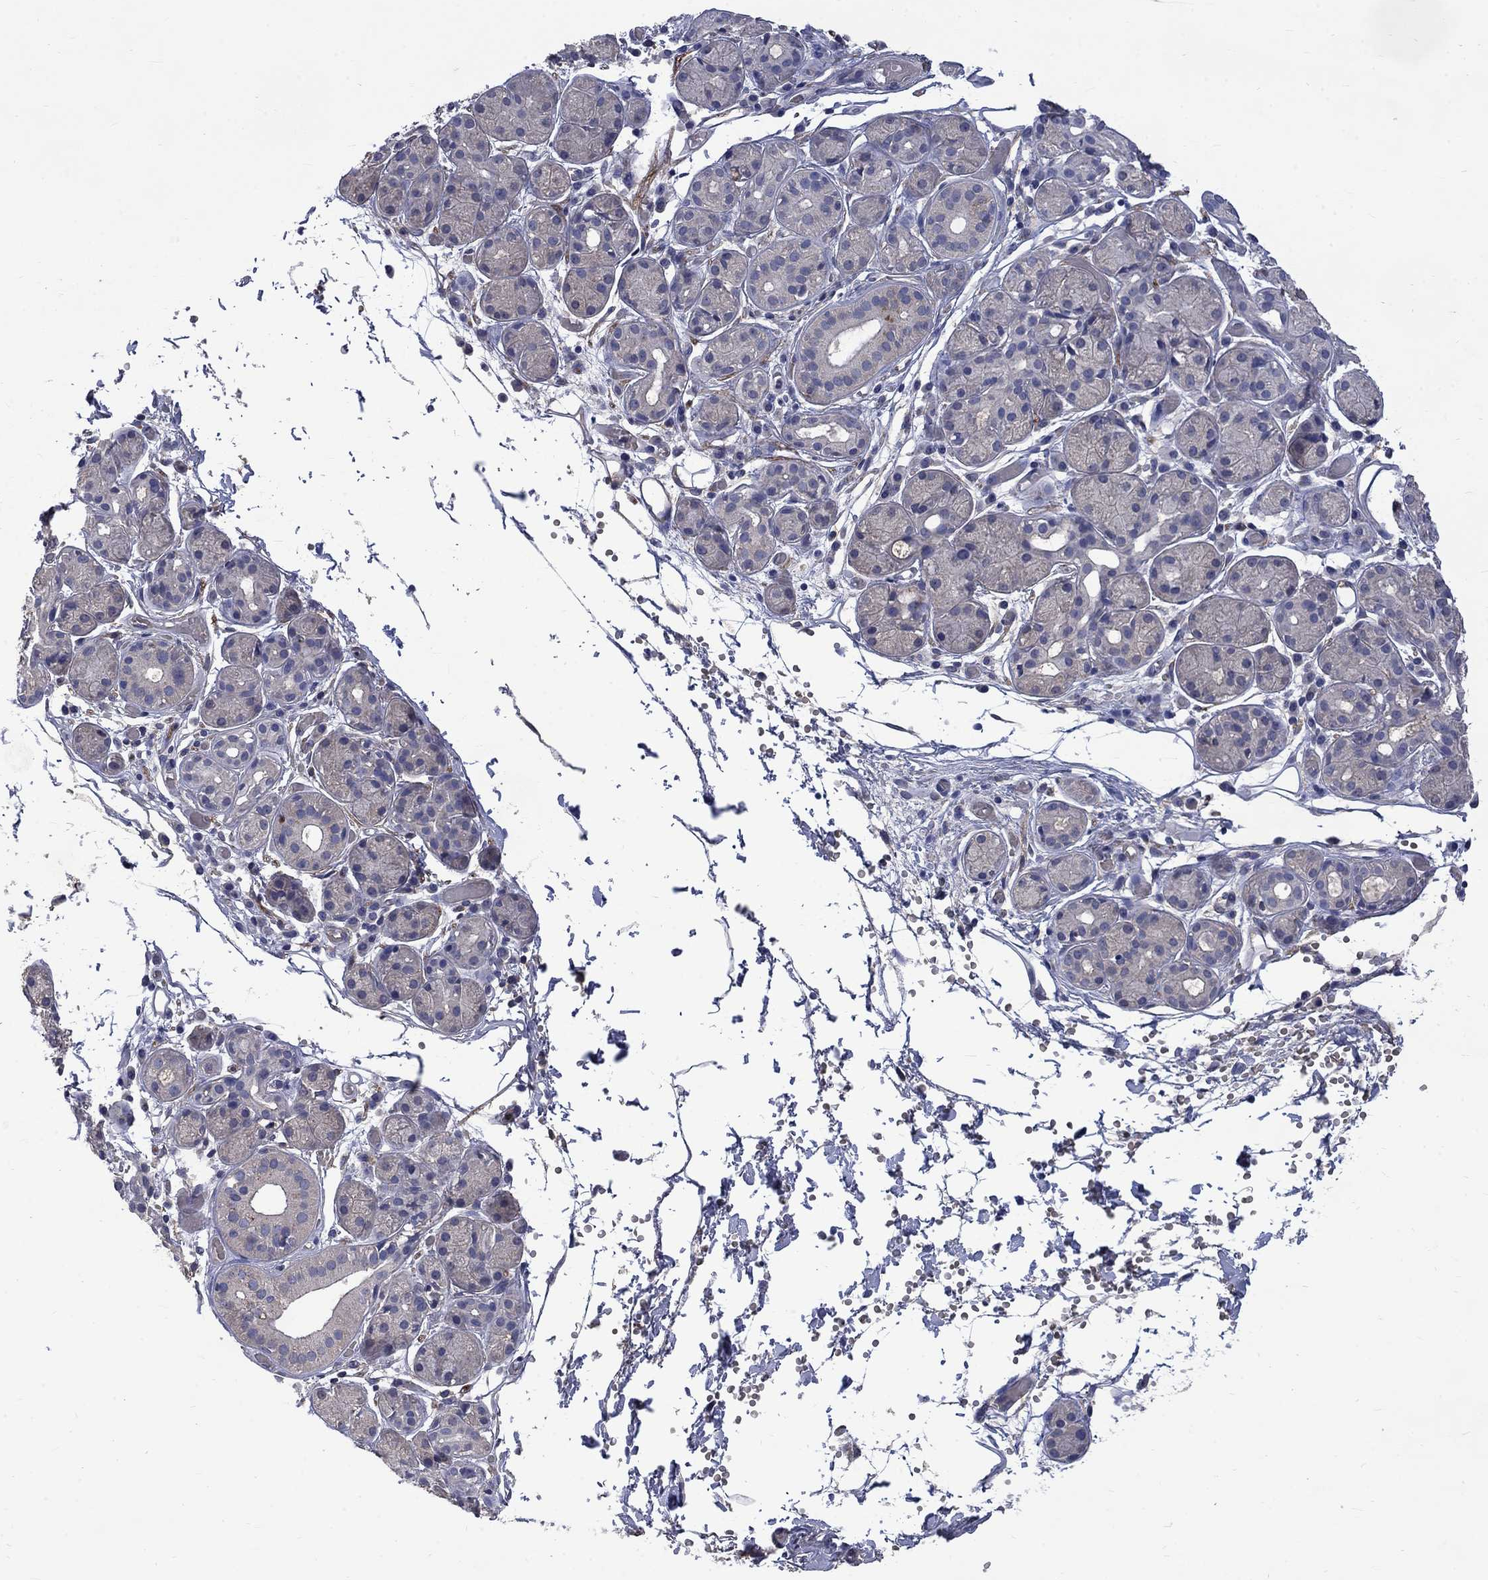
{"staining": {"intensity": "negative", "quantity": "none", "location": "none"}, "tissue": "salivary gland", "cell_type": "Glandular cells", "image_type": "normal", "snomed": [{"axis": "morphology", "description": "Normal tissue, NOS"}, {"axis": "topography", "description": "Salivary gland"}, {"axis": "topography", "description": "Peripheral nerve tissue"}], "caption": "An IHC image of benign salivary gland is shown. There is no staining in glandular cells of salivary gland.", "gene": "HSPA12A", "patient": {"sex": "male", "age": 71}}